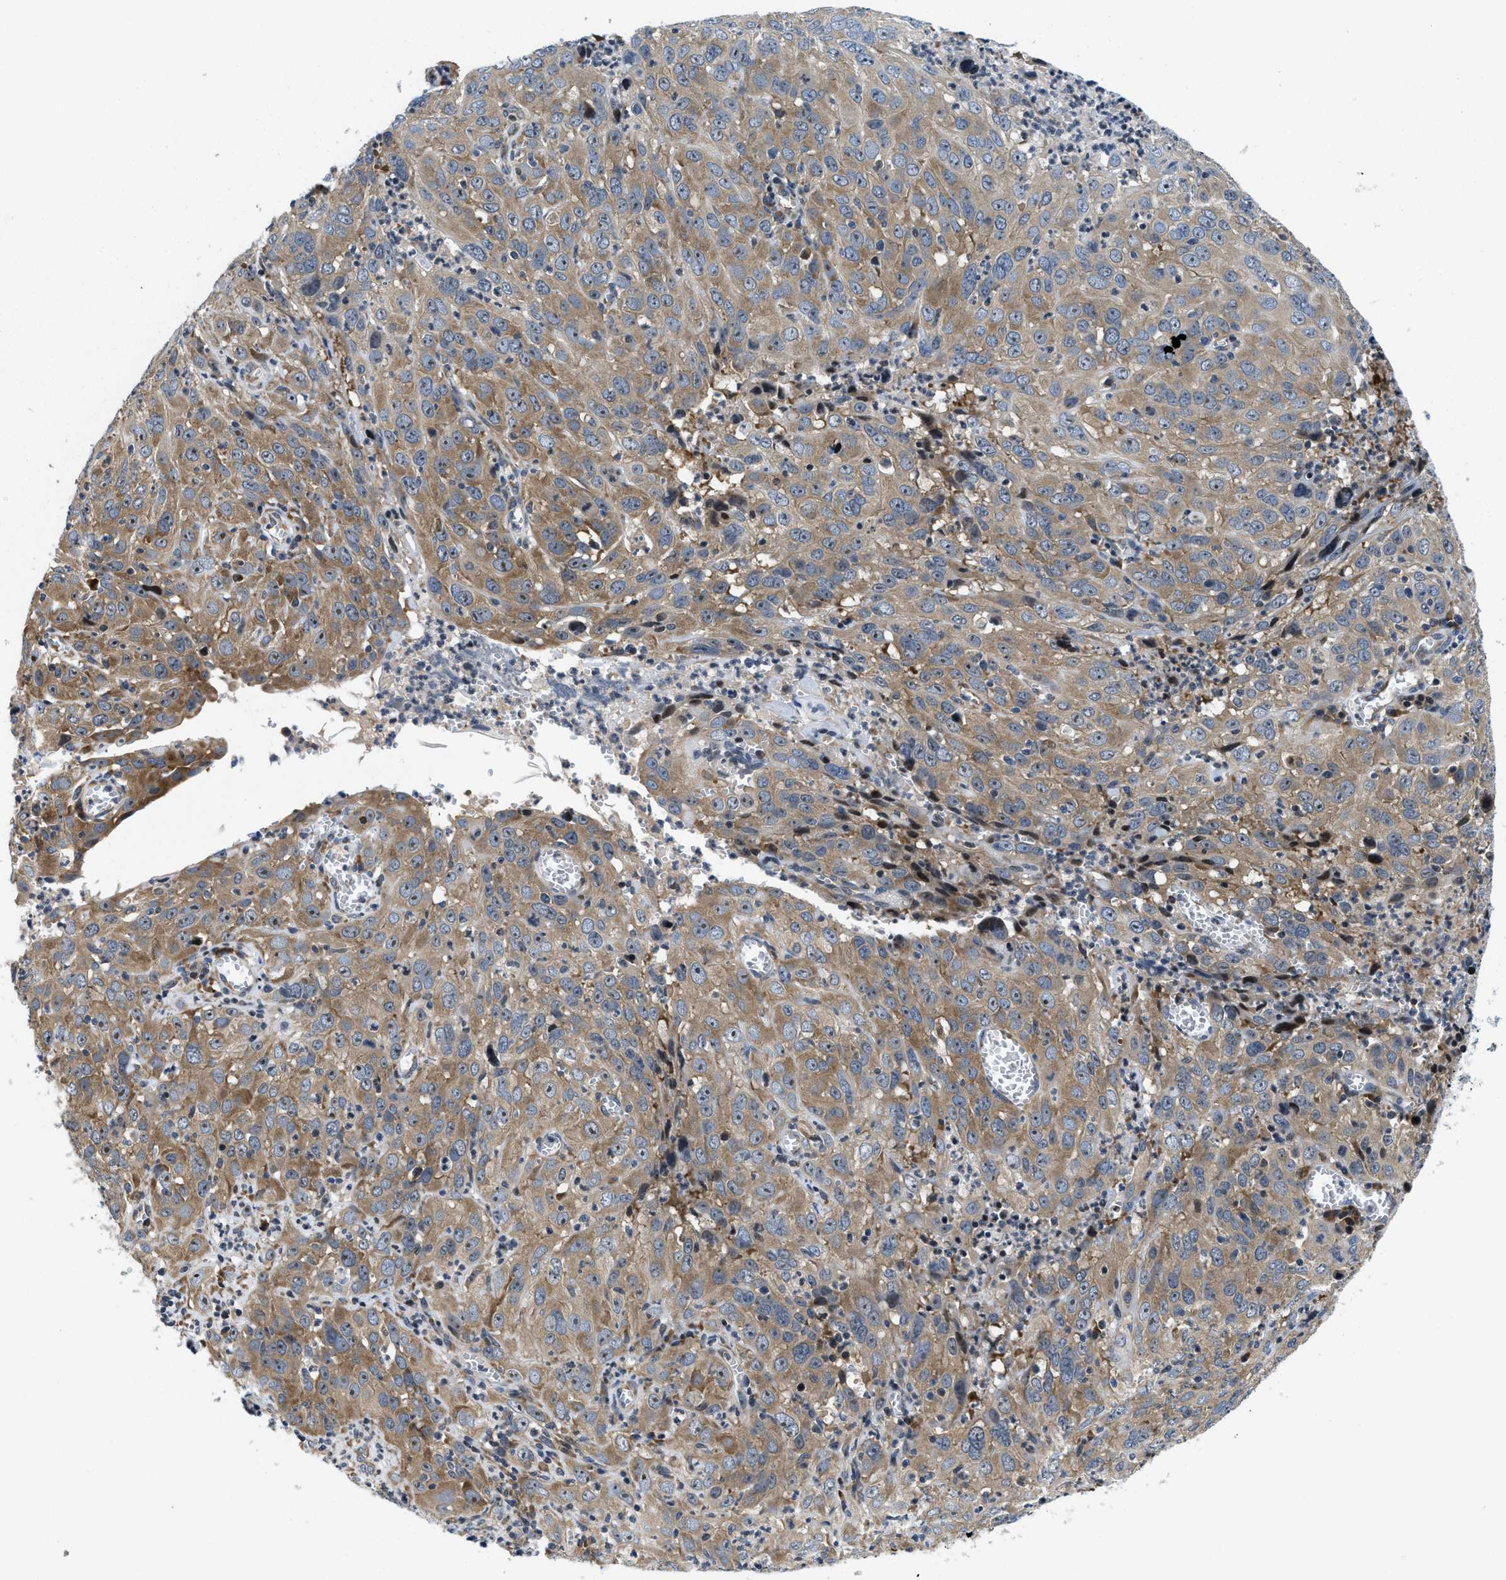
{"staining": {"intensity": "moderate", "quantity": "25%-75%", "location": "cytoplasmic/membranous"}, "tissue": "cervical cancer", "cell_type": "Tumor cells", "image_type": "cancer", "snomed": [{"axis": "morphology", "description": "Squamous cell carcinoma, NOS"}, {"axis": "topography", "description": "Cervix"}], "caption": "Tumor cells show medium levels of moderate cytoplasmic/membranous expression in about 25%-75% of cells in squamous cell carcinoma (cervical). (IHC, brightfield microscopy, high magnification).", "gene": "IKBKE", "patient": {"sex": "female", "age": 32}}